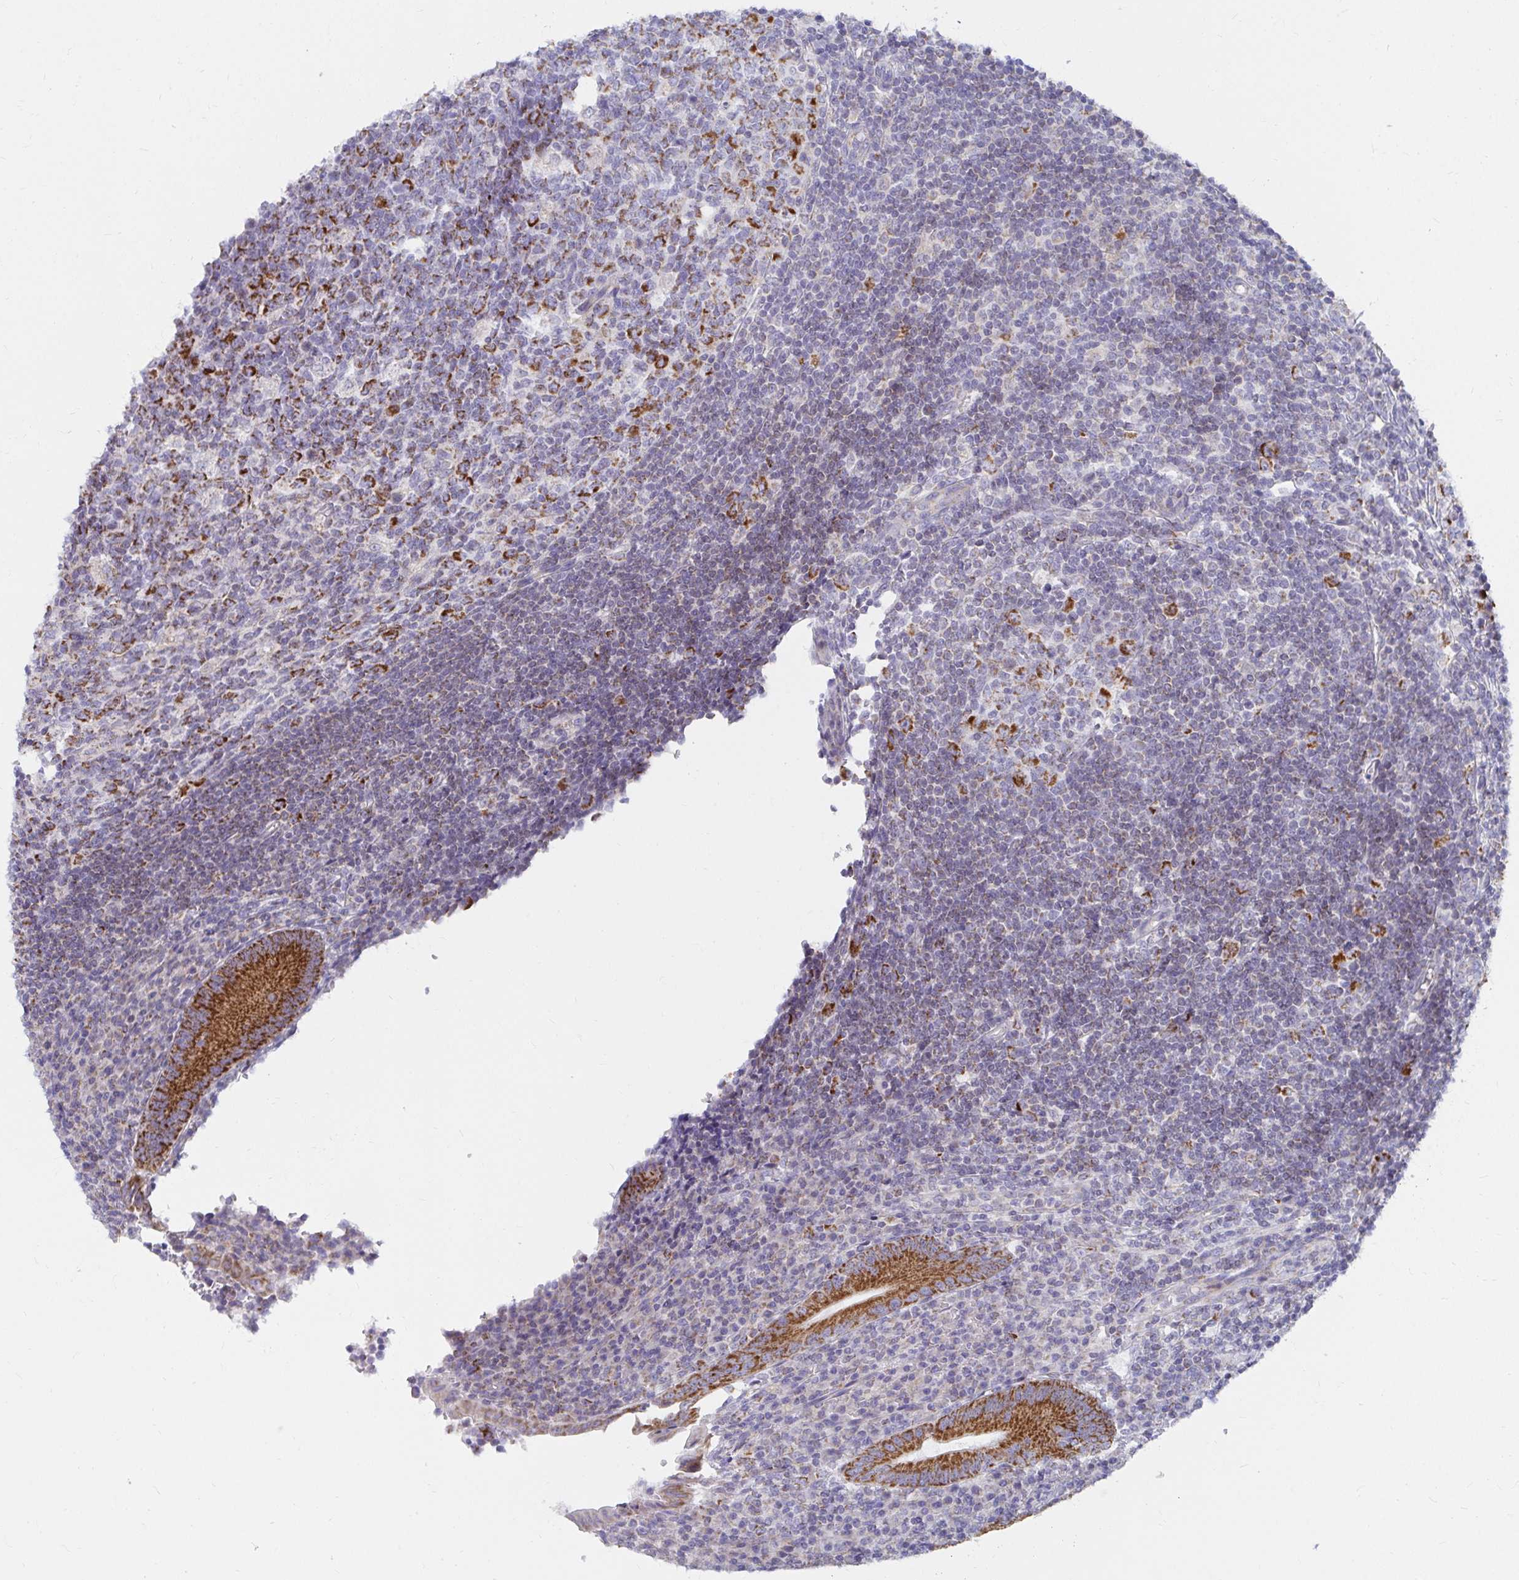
{"staining": {"intensity": "strong", "quantity": ">75%", "location": "cytoplasmic/membranous"}, "tissue": "appendix", "cell_type": "Glandular cells", "image_type": "normal", "snomed": [{"axis": "morphology", "description": "Normal tissue, NOS"}, {"axis": "topography", "description": "Appendix"}], "caption": "Immunohistochemistry (IHC) image of benign appendix: appendix stained using immunohistochemistry reveals high levels of strong protein expression localized specifically in the cytoplasmic/membranous of glandular cells, appearing as a cytoplasmic/membranous brown color.", "gene": "EXOC5", "patient": {"sex": "male", "age": 18}}